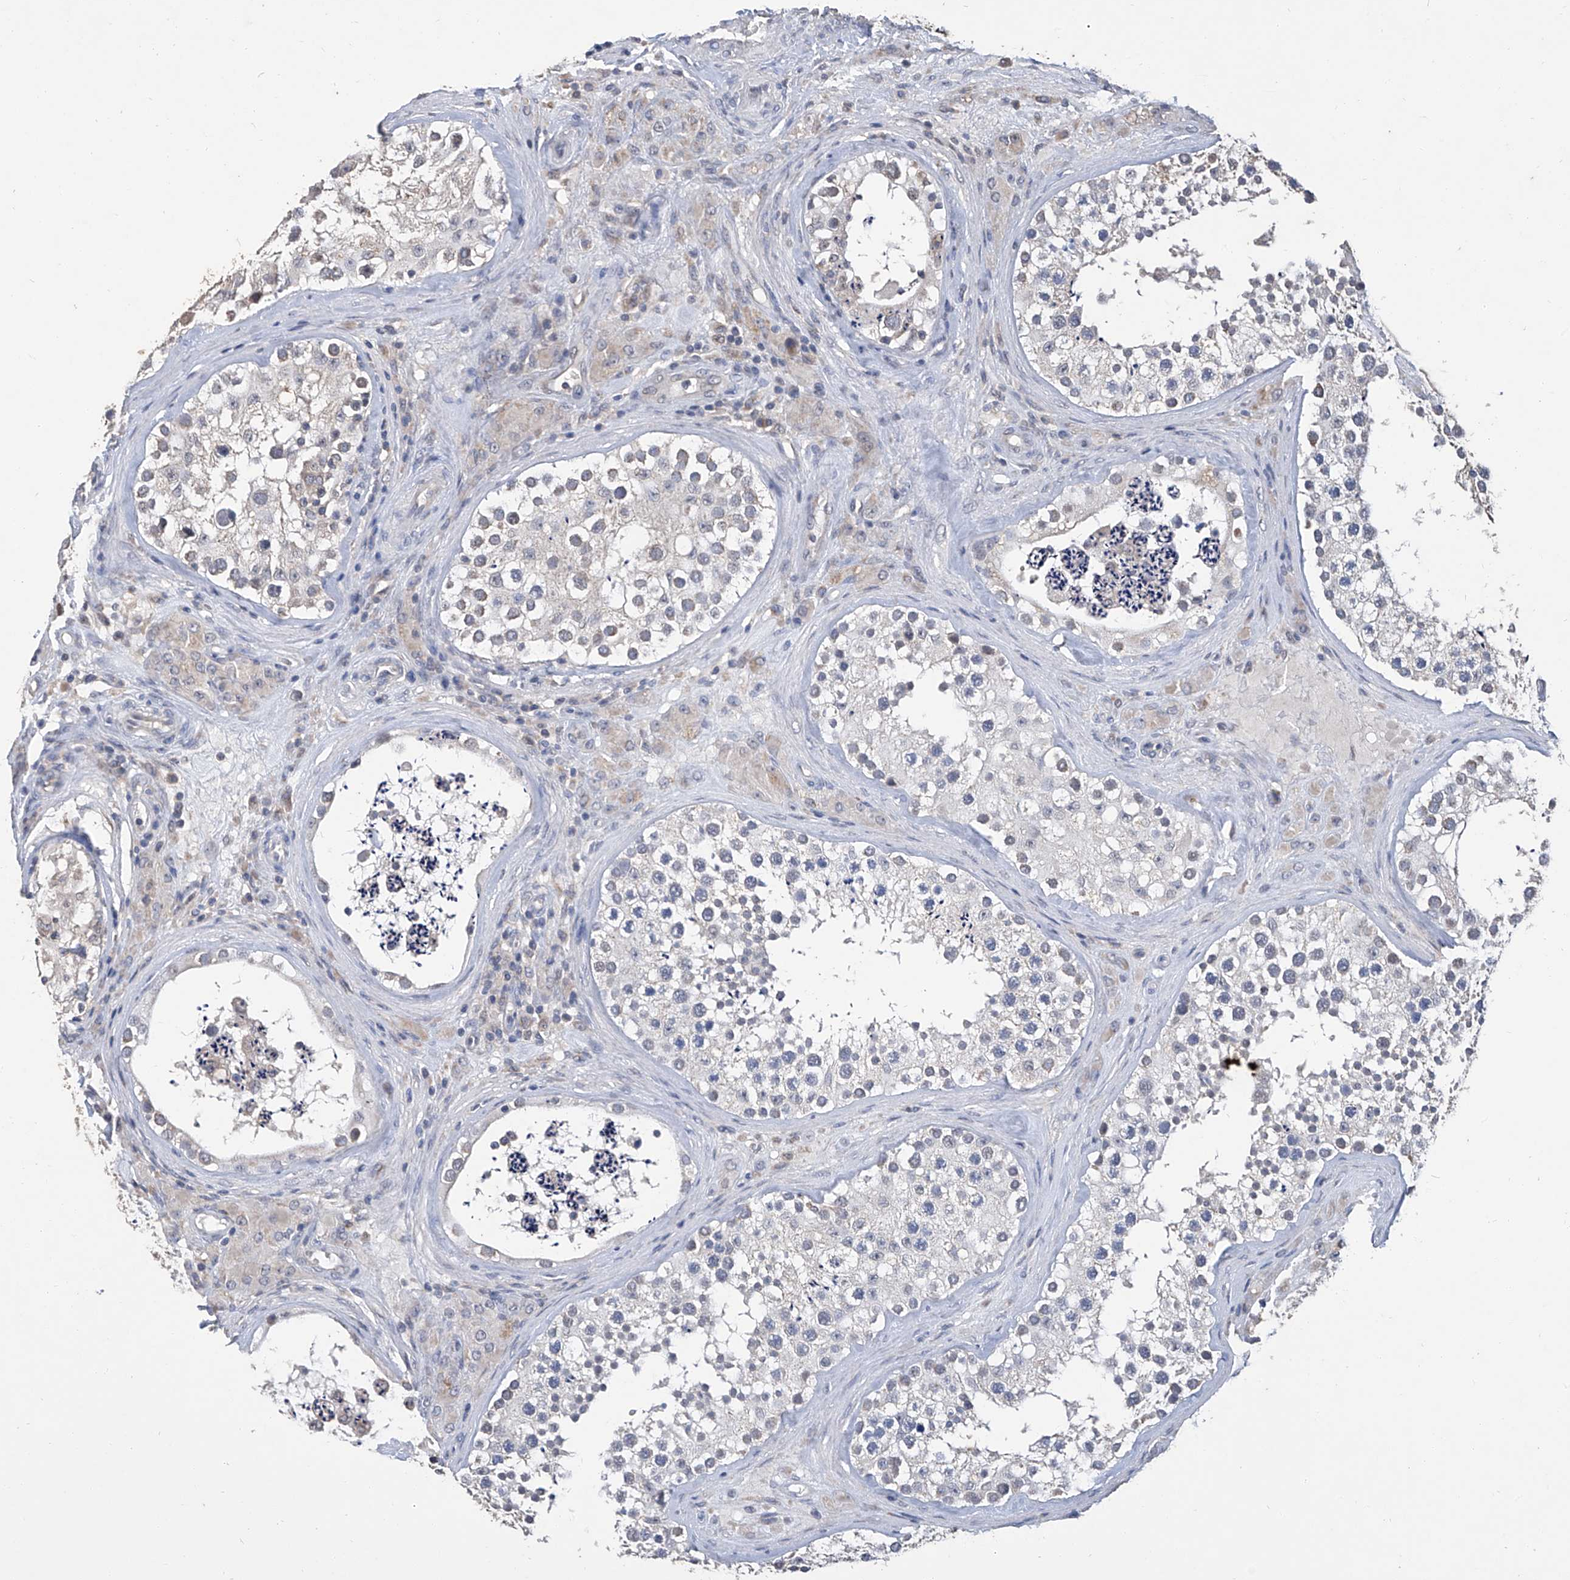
{"staining": {"intensity": "weak", "quantity": "<25%", "location": "cytoplasmic/membranous"}, "tissue": "testis", "cell_type": "Cells in seminiferous ducts", "image_type": "normal", "snomed": [{"axis": "morphology", "description": "Normal tissue, NOS"}, {"axis": "topography", "description": "Testis"}], "caption": "The immunohistochemistry micrograph has no significant positivity in cells in seminiferous ducts of testis.", "gene": "GPT", "patient": {"sex": "male", "age": 46}}